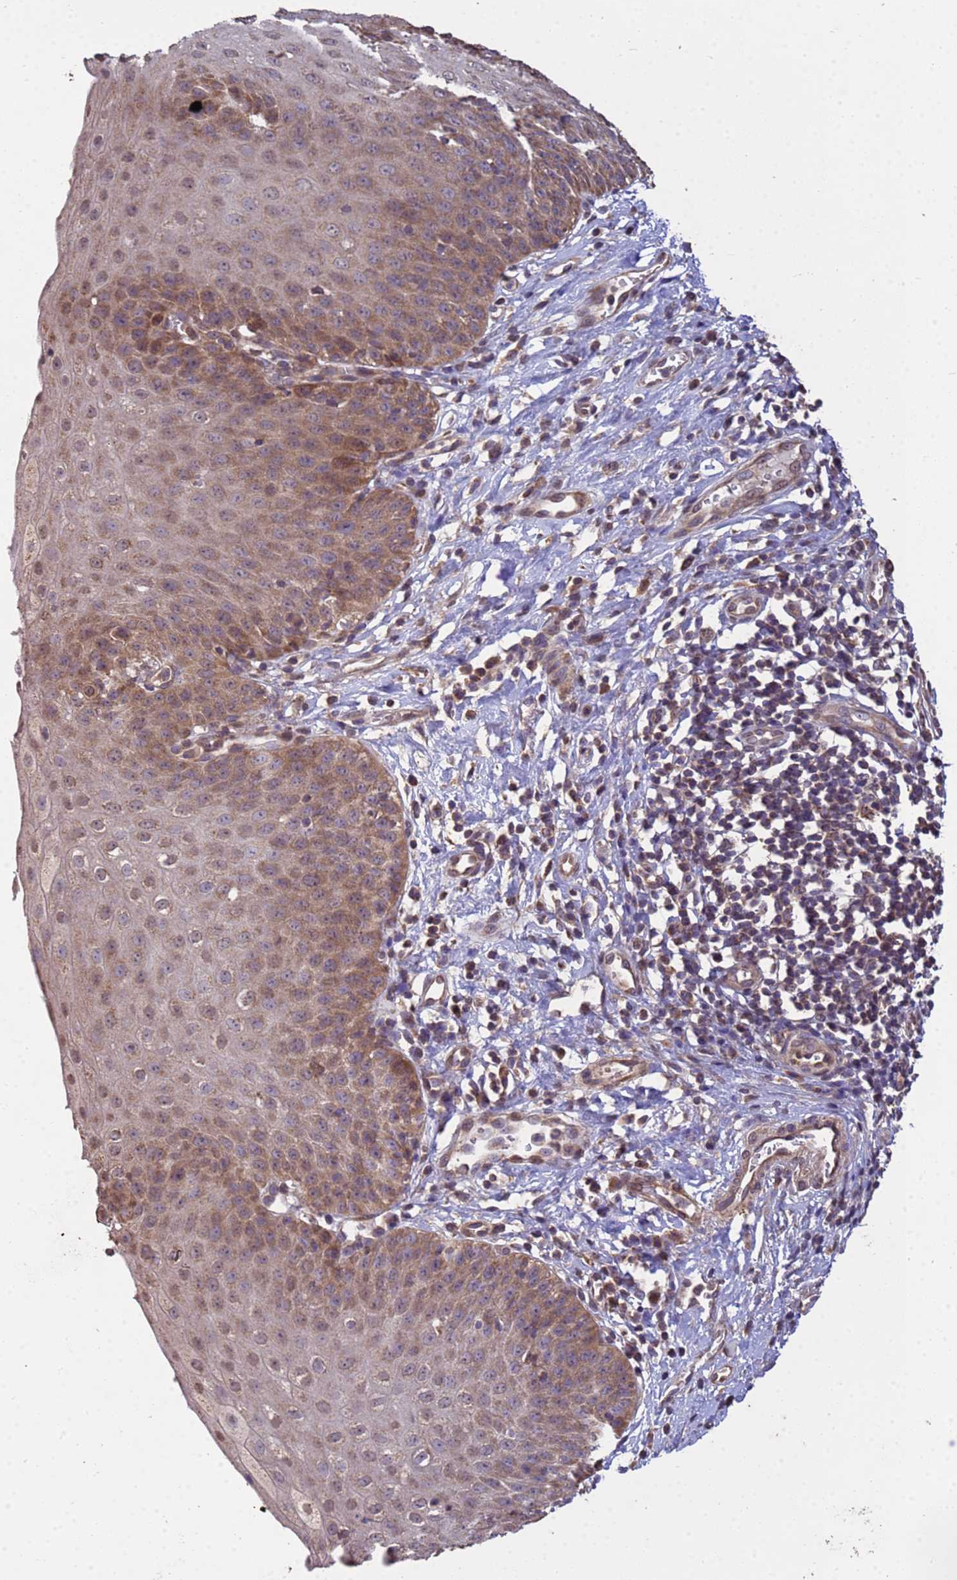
{"staining": {"intensity": "moderate", "quantity": ">75%", "location": "cytoplasmic/membranous"}, "tissue": "esophagus", "cell_type": "Squamous epithelial cells", "image_type": "normal", "snomed": [{"axis": "morphology", "description": "Normal tissue, NOS"}, {"axis": "topography", "description": "Esophagus"}], "caption": "Immunohistochemistry (IHC) staining of benign esophagus, which shows medium levels of moderate cytoplasmic/membranous staining in about >75% of squamous epithelial cells indicating moderate cytoplasmic/membranous protein staining. The staining was performed using DAB (3,3'-diaminobenzidine) (brown) for protein detection and nuclei were counterstained in hematoxylin (blue).", "gene": "P2RX7", "patient": {"sex": "male", "age": 71}}